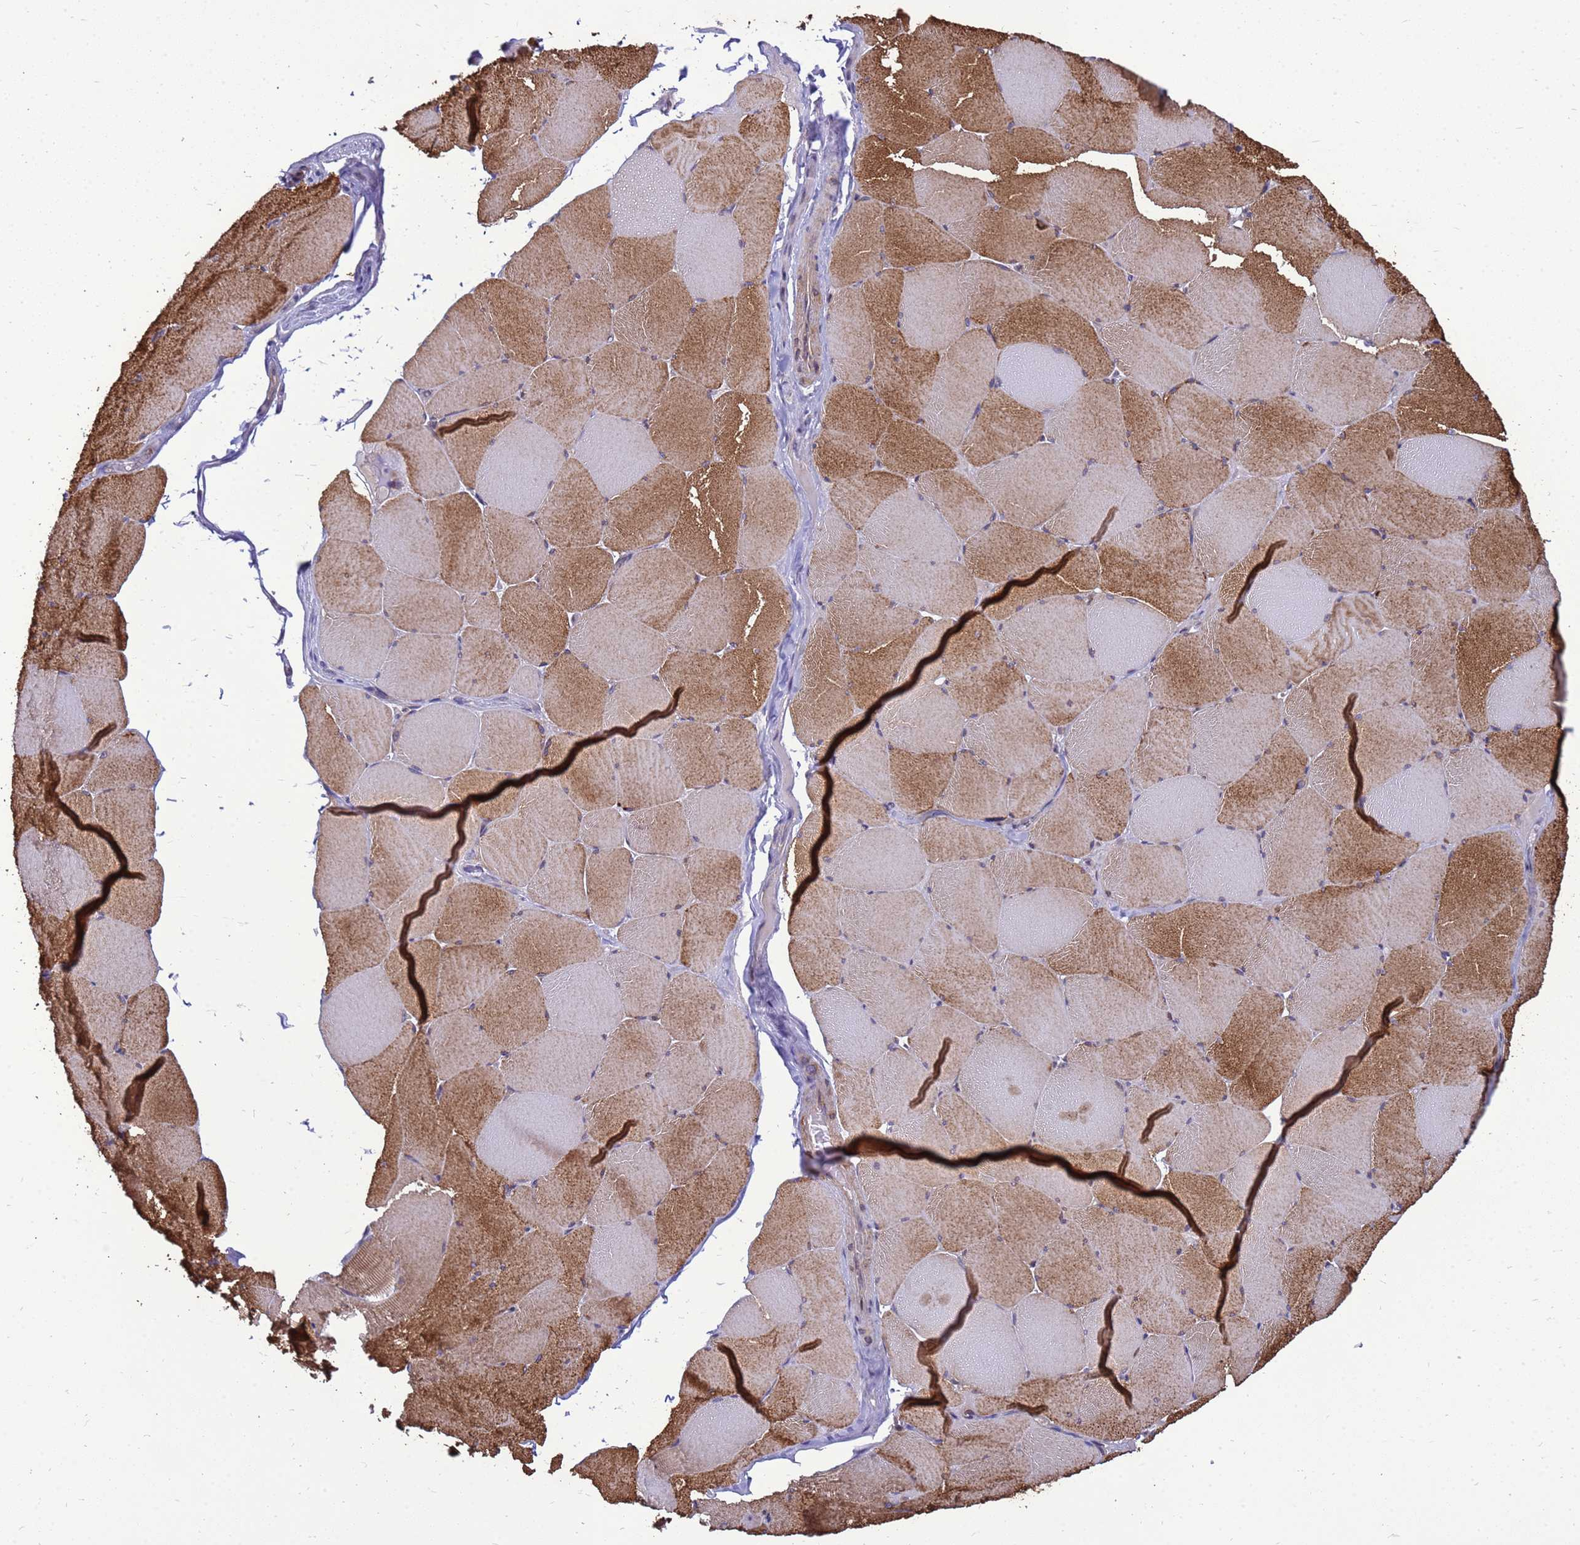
{"staining": {"intensity": "moderate", "quantity": "25%-75%", "location": "cytoplasmic/membranous"}, "tissue": "skeletal muscle", "cell_type": "Myocytes", "image_type": "normal", "snomed": [{"axis": "morphology", "description": "Normal tissue, NOS"}, {"axis": "topography", "description": "Skeletal muscle"}, {"axis": "topography", "description": "Head-Neck"}], "caption": "This image reveals immunohistochemistry staining of normal human skeletal muscle, with medium moderate cytoplasmic/membranous expression in about 25%-75% of myocytes.", "gene": "C12orf43", "patient": {"sex": "male", "age": 66}}